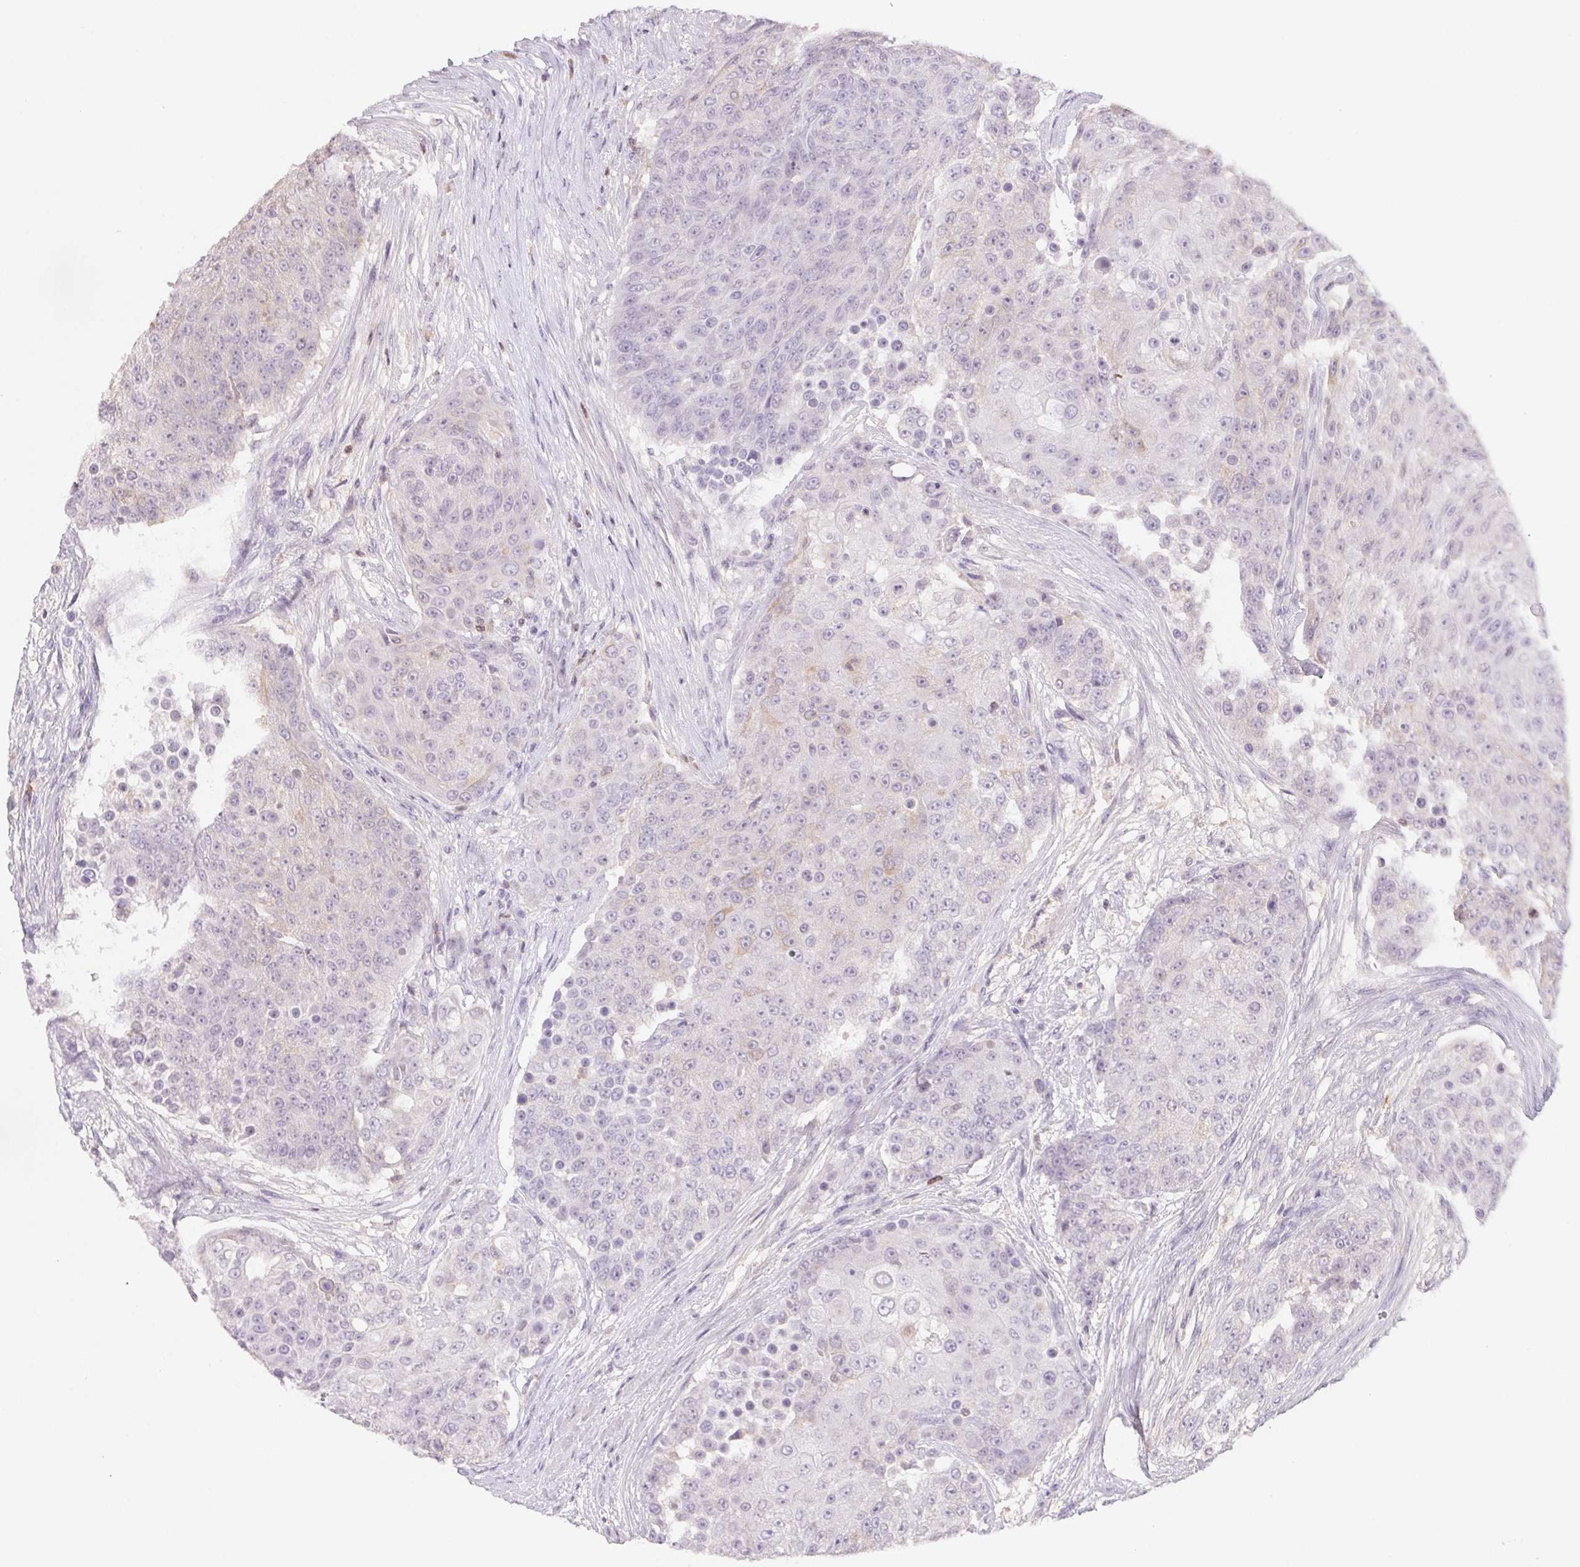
{"staining": {"intensity": "negative", "quantity": "none", "location": "none"}, "tissue": "urothelial cancer", "cell_type": "Tumor cells", "image_type": "cancer", "snomed": [{"axis": "morphology", "description": "Urothelial carcinoma, High grade"}, {"axis": "topography", "description": "Urinary bladder"}], "caption": "Tumor cells show no significant protein staining in urothelial cancer. (DAB immunohistochemistry visualized using brightfield microscopy, high magnification).", "gene": "KIF26A", "patient": {"sex": "female", "age": 63}}